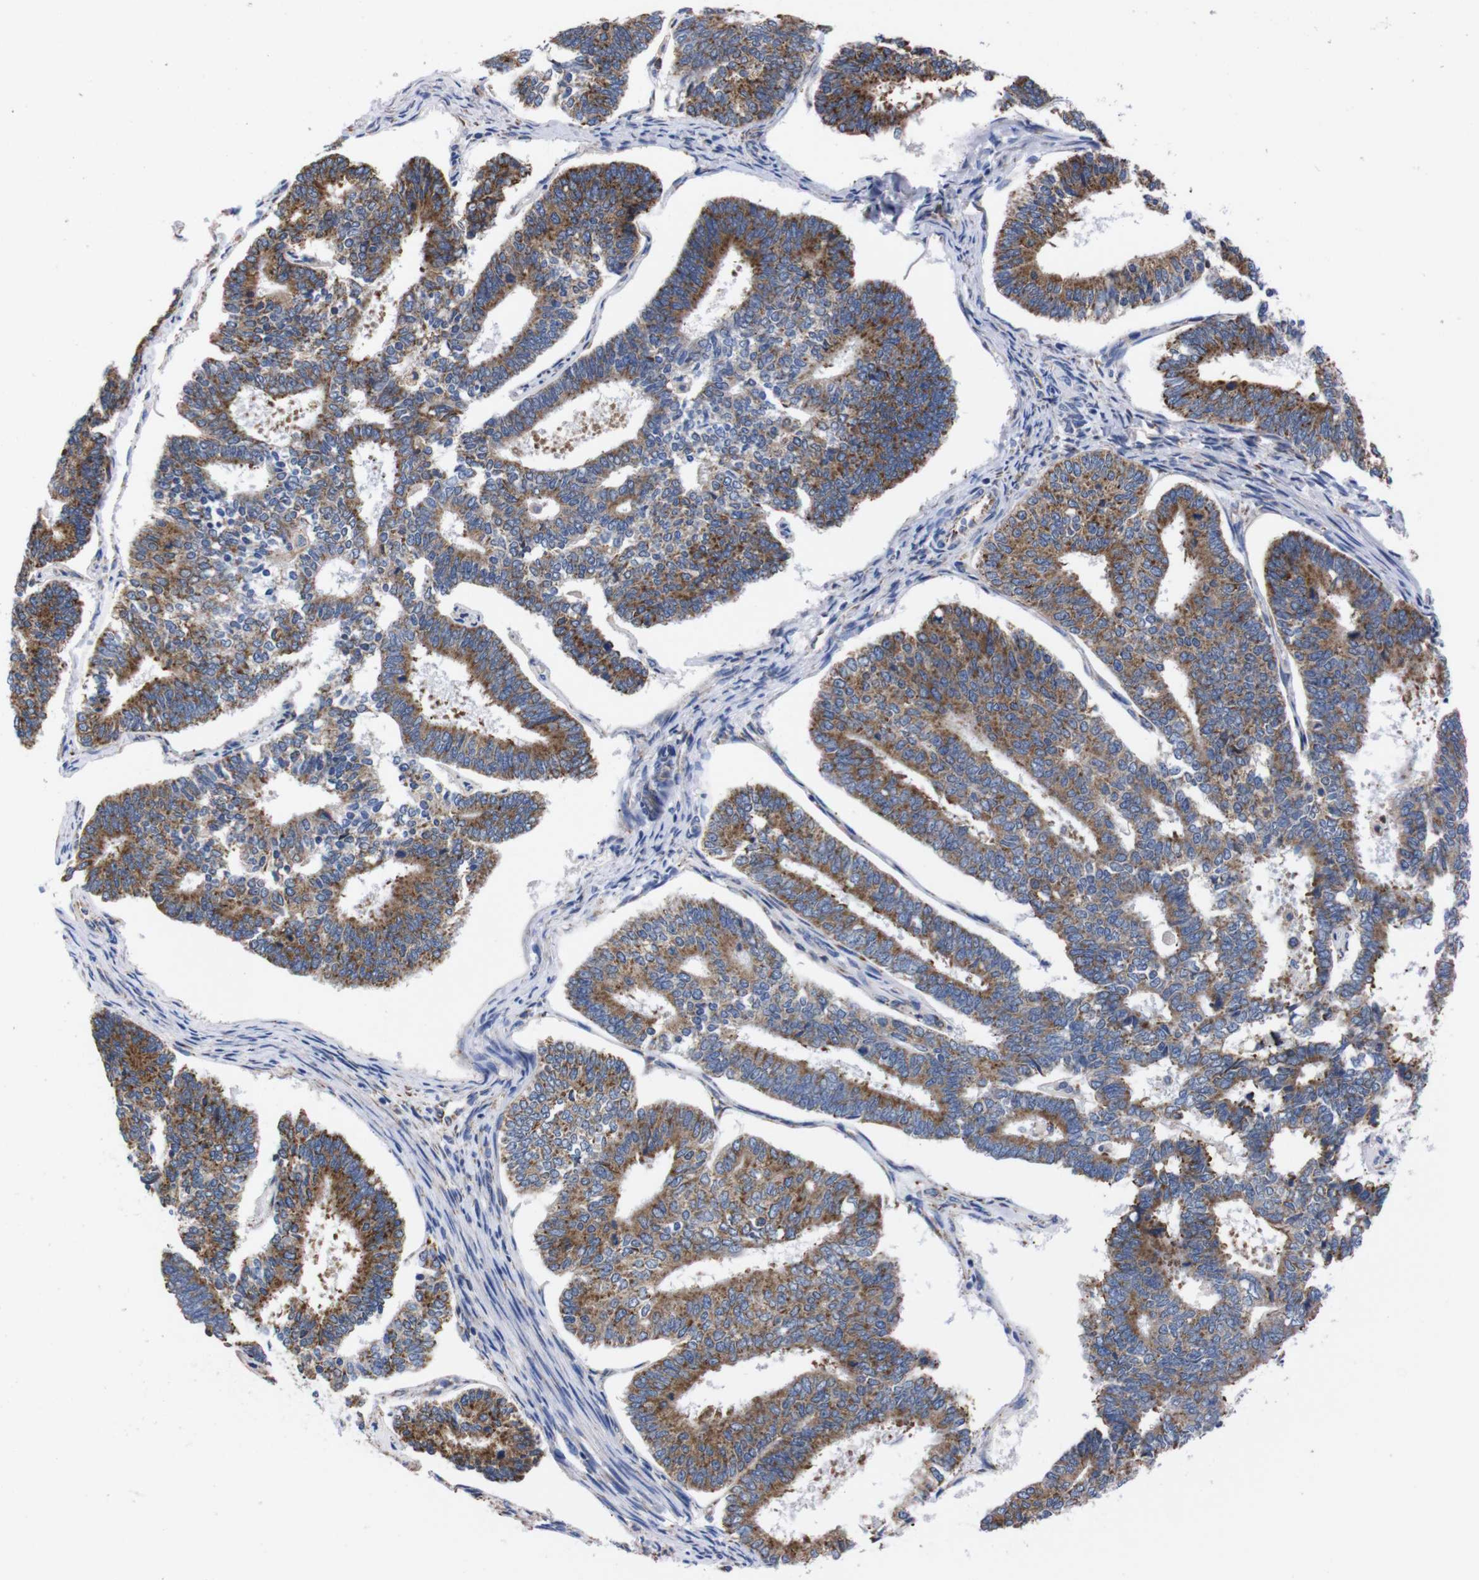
{"staining": {"intensity": "moderate", "quantity": ">75%", "location": "cytoplasmic/membranous"}, "tissue": "endometrial cancer", "cell_type": "Tumor cells", "image_type": "cancer", "snomed": [{"axis": "morphology", "description": "Adenocarcinoma, NOS"}, {"axis": "topography", "description": "Endometrium"}], "caption": "Endometrial cancer tissue displays moderate cytoplasmic/membranous expression in approximately >75% of tumor cells, visualized by immunohistochemistry.", "gene": "NEBL", "patient": {"sex": "female", "age": 70}}